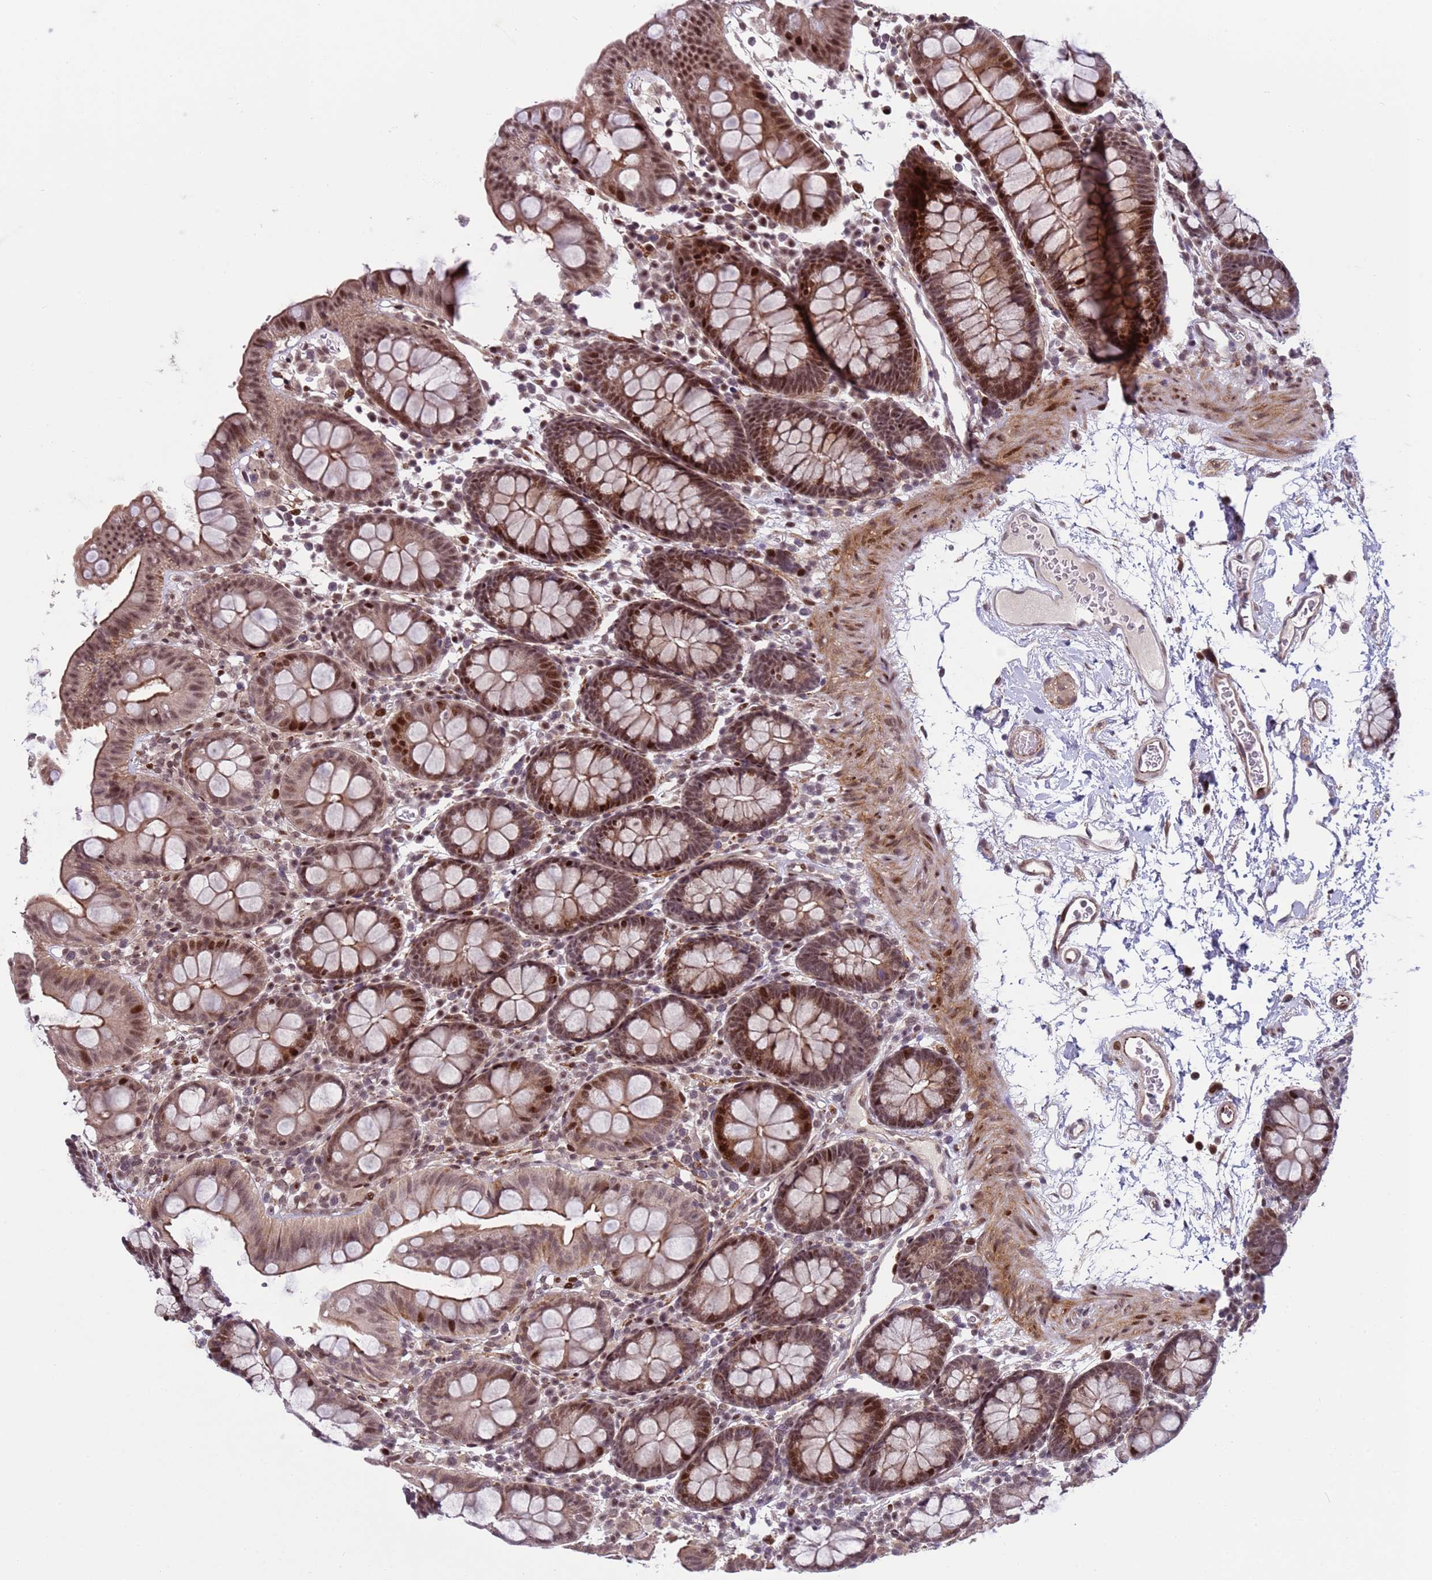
{"staining": {"intensity": "moderate", "quantity": ">75%", "location": "cytoplasmic/membranous,nuclear"}, "tissue": "colon", "cell_type": "Endothelial cells", "image_type": "normal", "snomed": [{"axis": "morphology", "description": "Normal tissue, NOS"}, {"axis": "topography", "description": "Colon"}], "caption": "The immunohistochemical stain highlights moderate cytoplasmic/membranous,nuclear staining in endothelial cells of normal colon. The protein is shown in brown color, while the nuclei are stained blue.", "gene": "SHC3", "patient": {"sex": "male", "age": 75}}